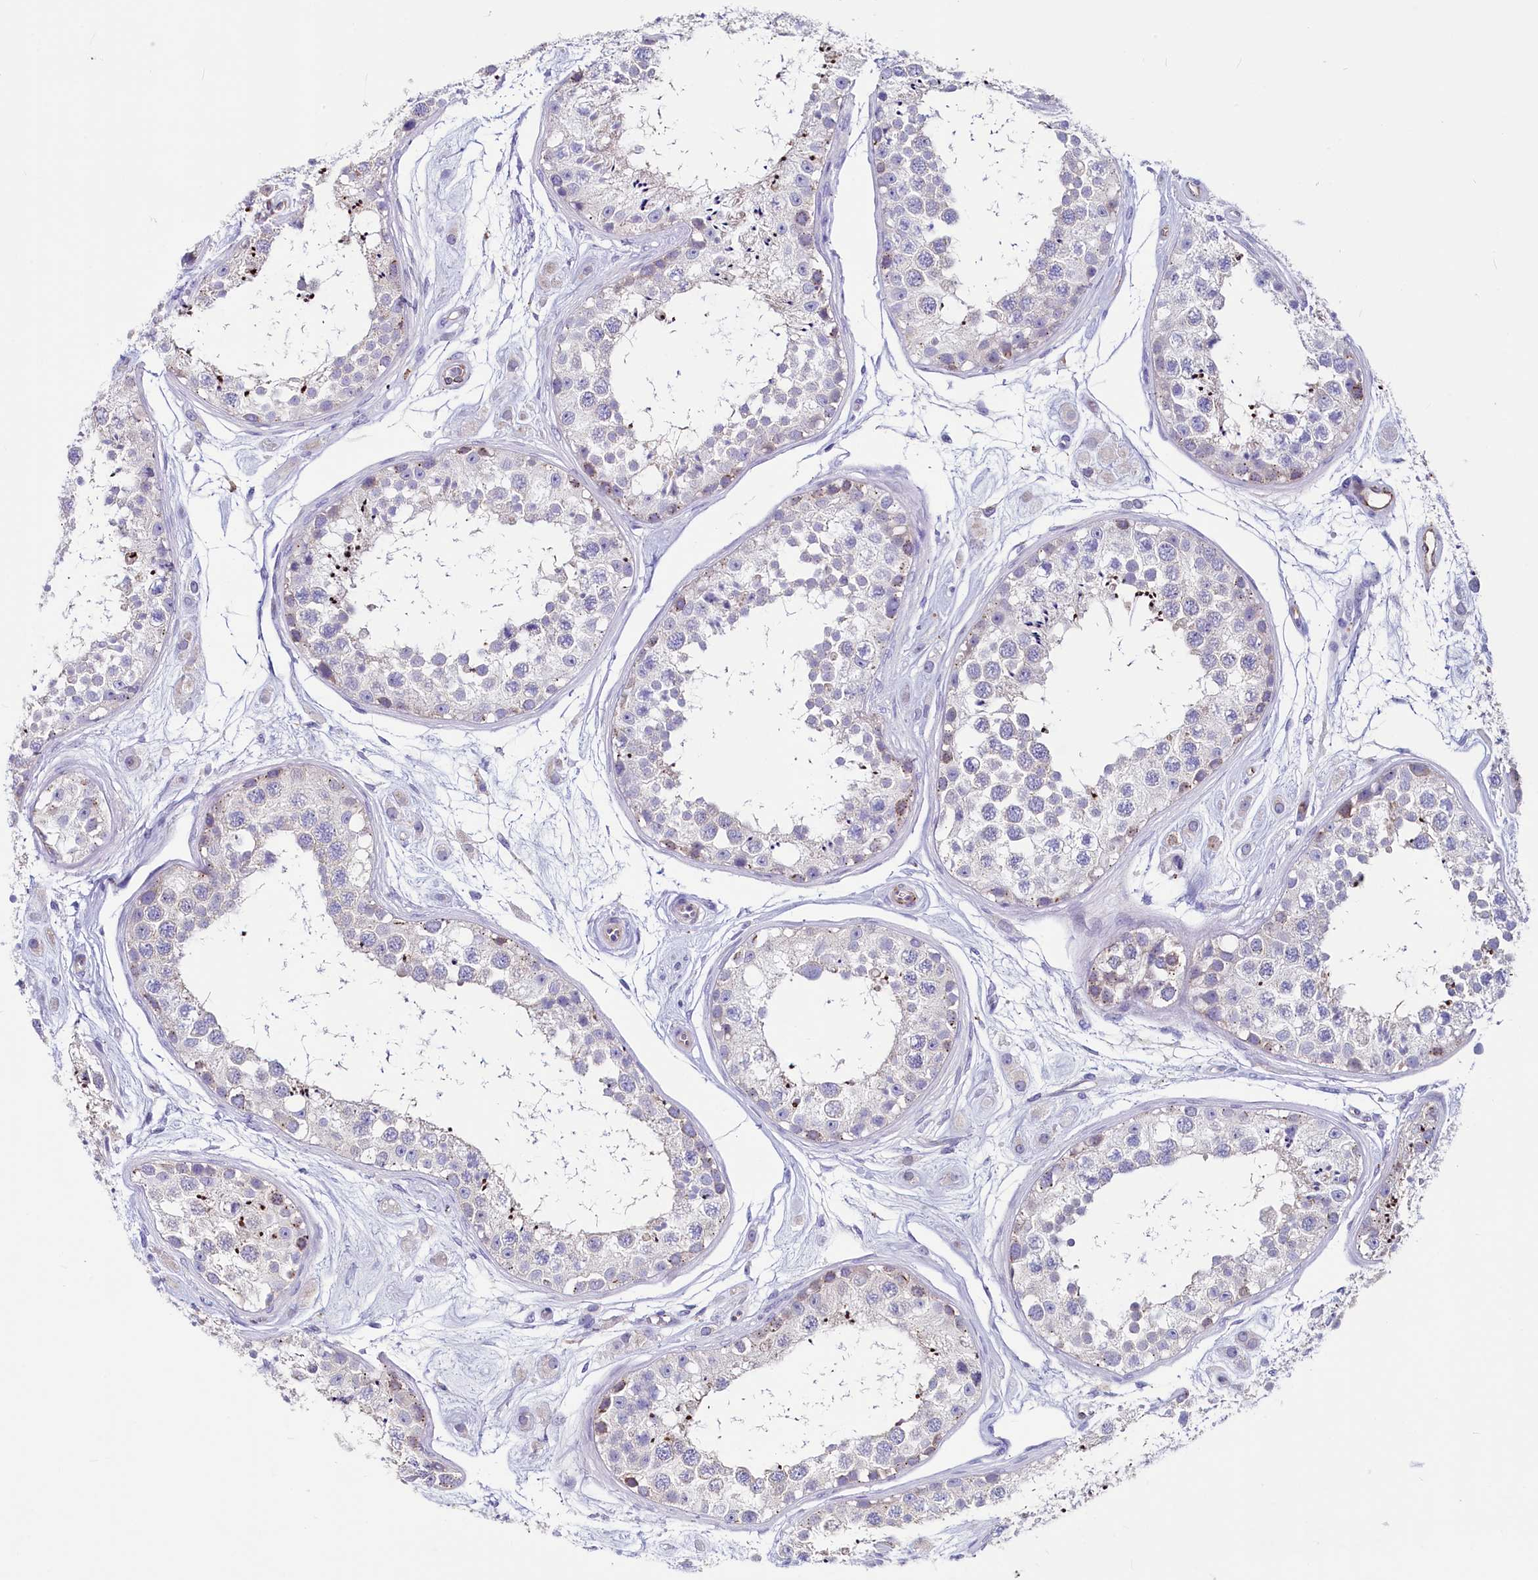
{"staining": {"intensity": "weak", "quantity": "<25%", "location": "cytoplasmic/membranous"}, "tissue": "testis", "cell_type": "Cells in seminiferous ducts", "image_type": "normal", "snomed": [{"axis": "morphology", "description": "Normal tissue, NOS"}, {"axis": "topography", "description": "Testis"}], "caption": "The micrograph shows no staining of cells in seminiferous ducts in normal testis.", "gene": "INSC", "patient": {"sex": "male", "age": 25}}